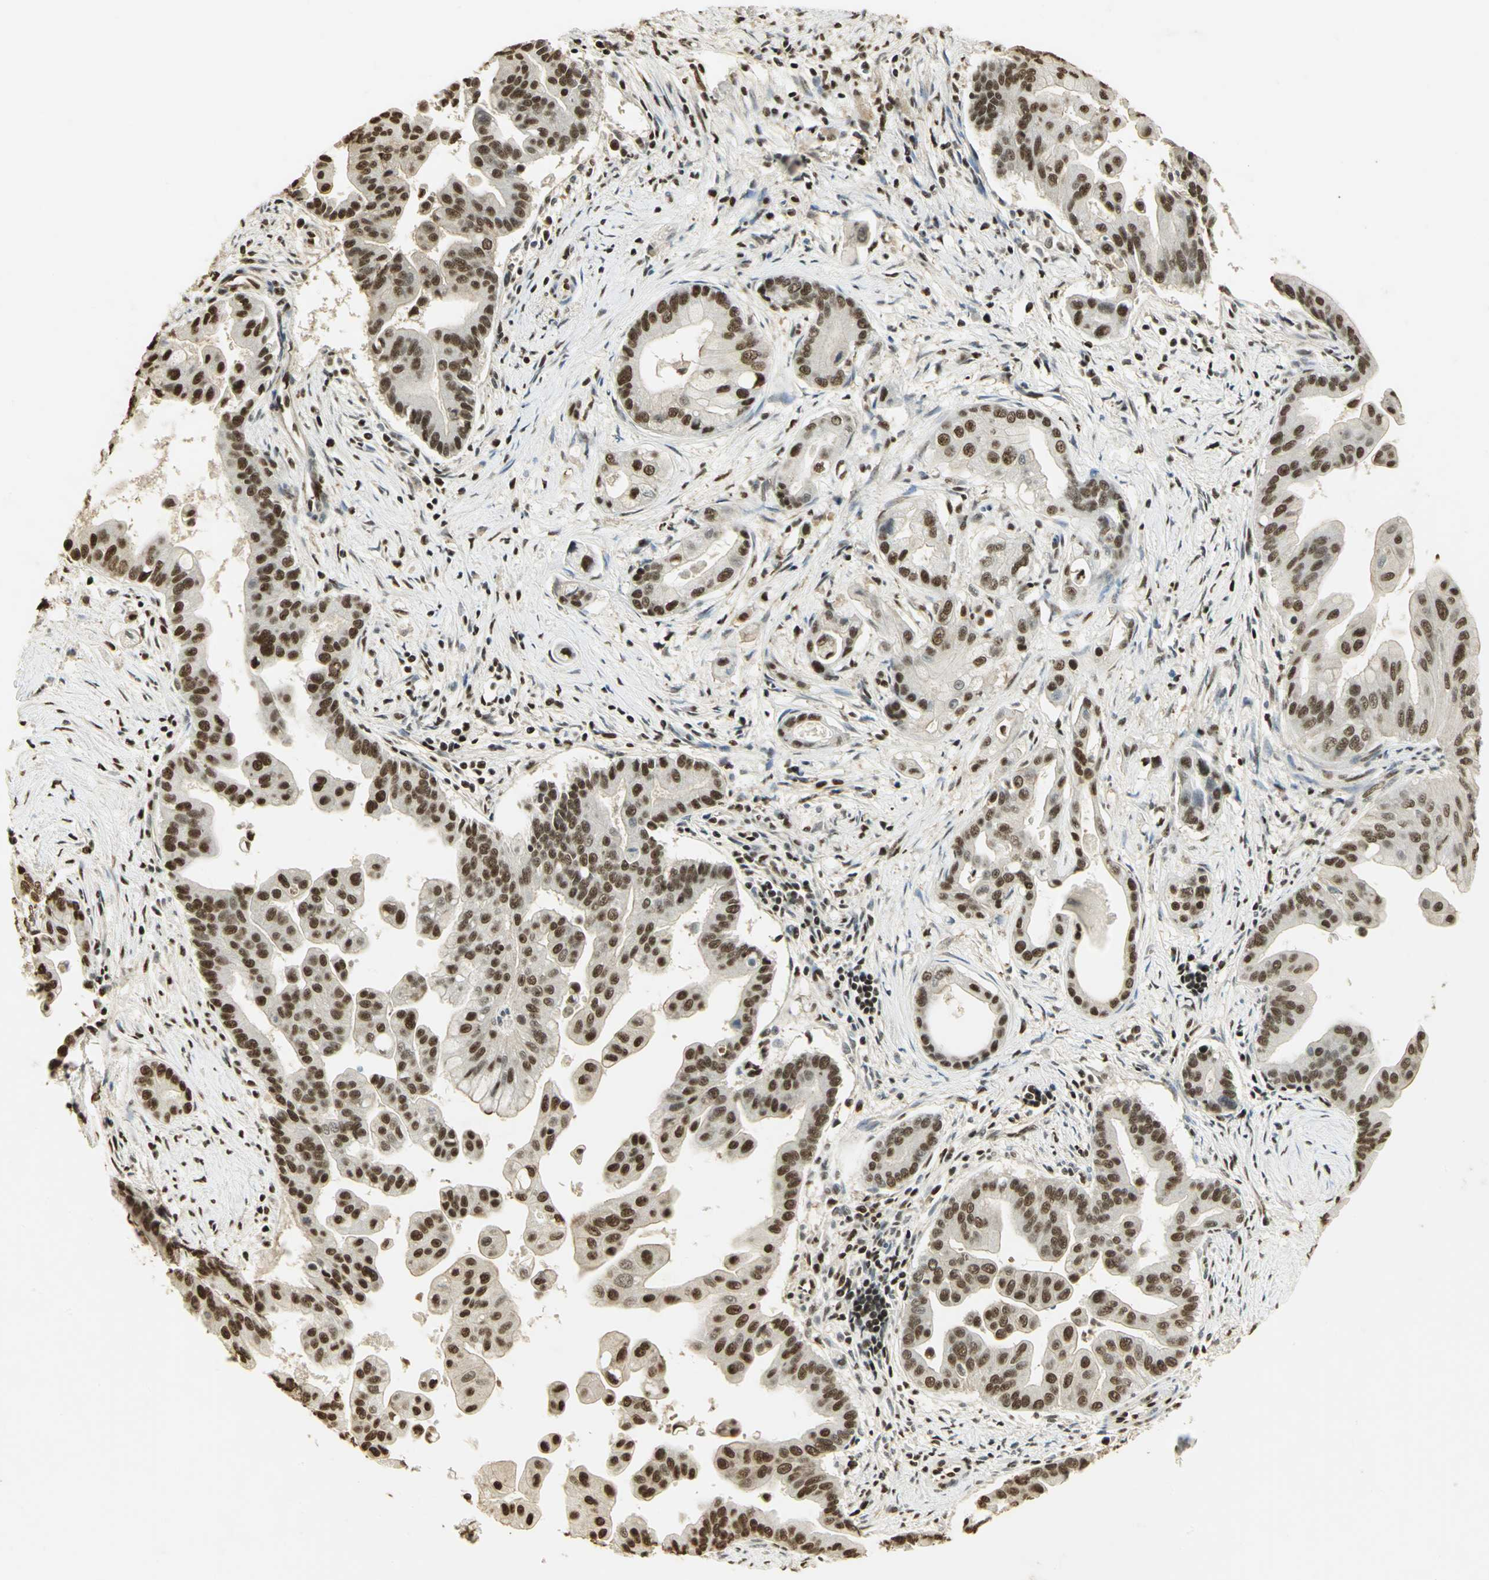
{"staining": {"intensity": "strong", "quantity": ">75%", "location": "nuclear"}, "tissue": "pancreatic cancer", "cell_type": "Tumor cells", "image_type": "cancer", "snomed": [{"axis": "morphology", "description": "Adenocarcinoma, NOS"}, {"axis": "topography", "description": "Pancreas"}], "caption": "Immunohistochemistry (IHC) histopathology image of neoplastic tissue: adenocarcinoma (pancreatic) stained using immunohistochemistry reveals high levels of strong protein expression localized specifically in the nuclear of tumor cells, appearing as a nuclear brown color.", "gene": "SET", "patient": {"sex": "female", "age": 75}}